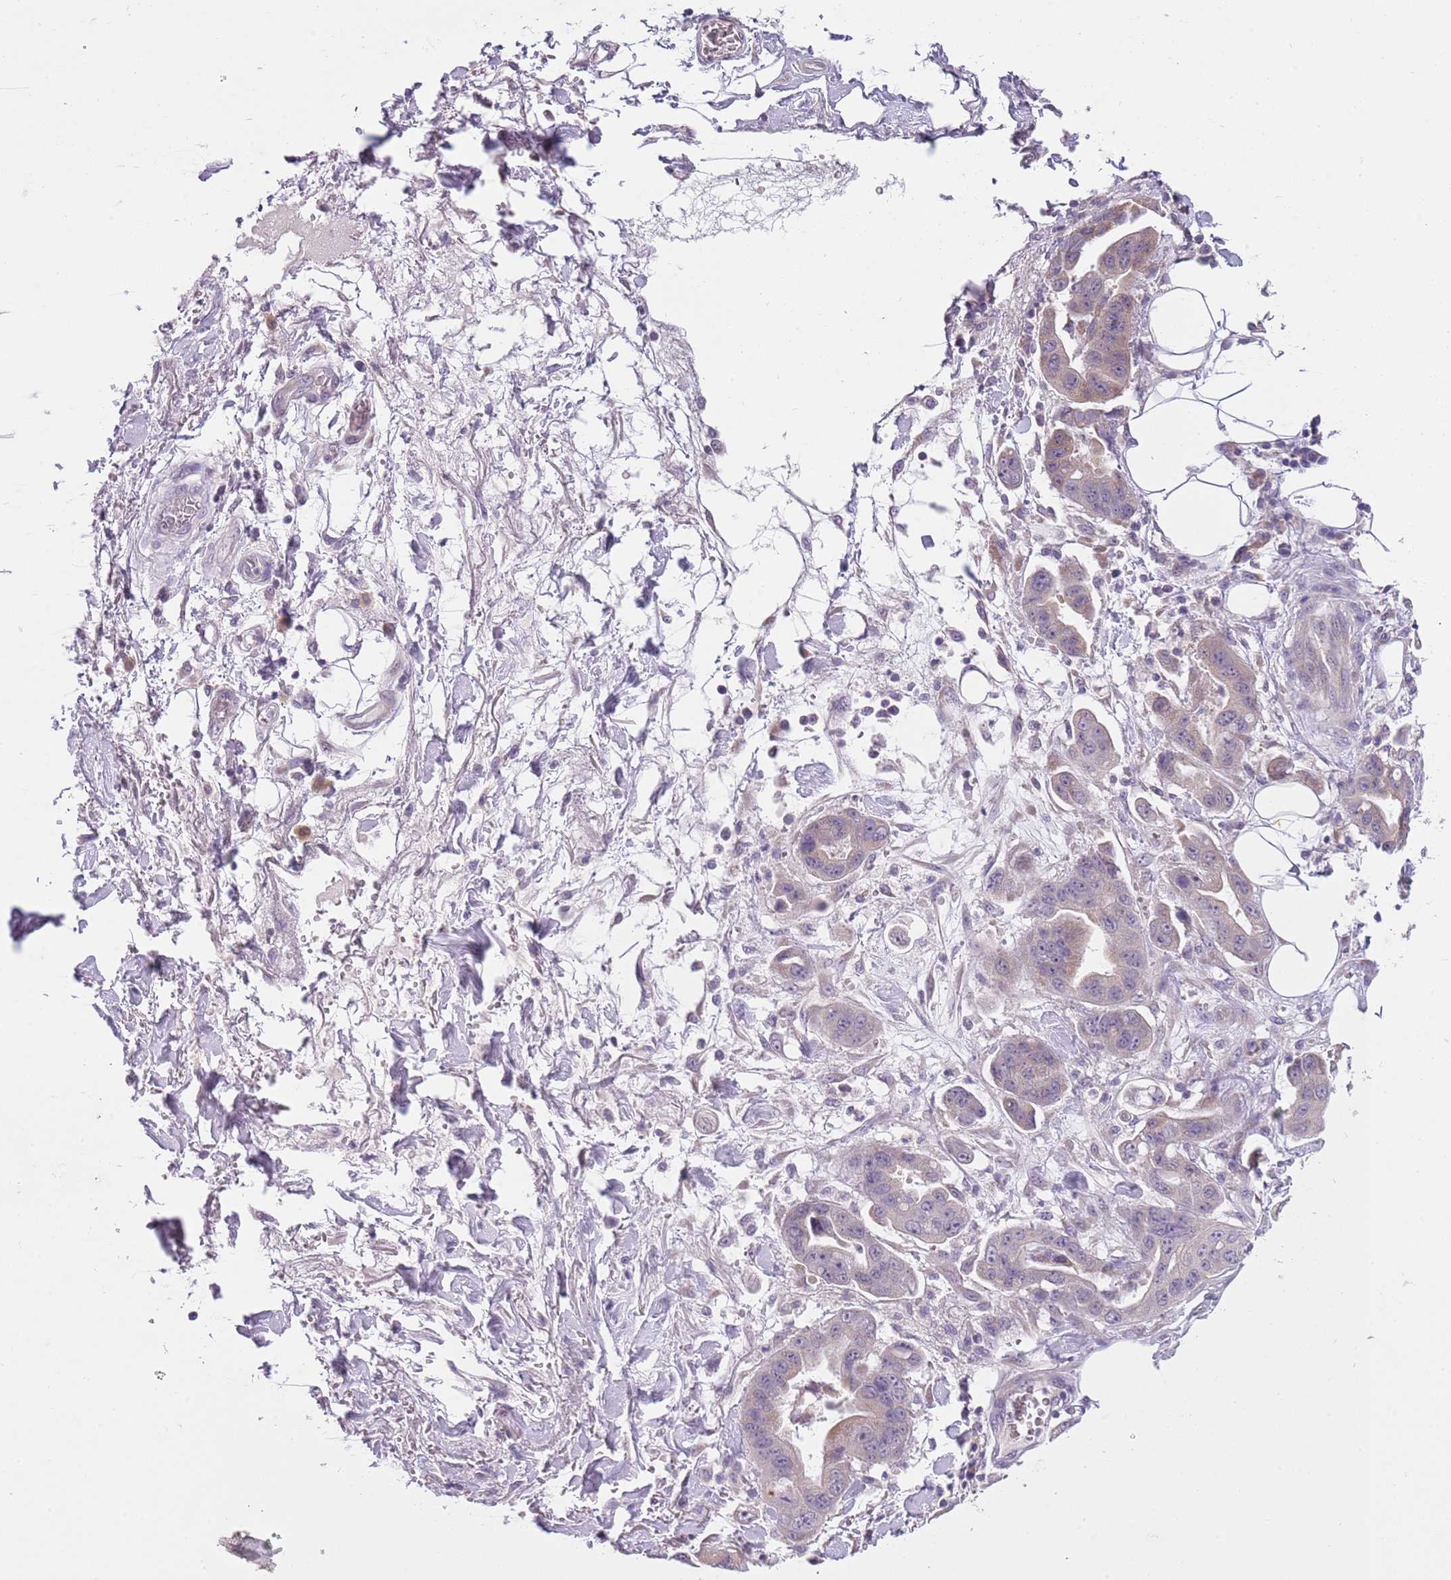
{"staining": {"intensity": "weak", "quantity": "<25%", "location": "cytoplasmic/membranous"}, "tissue": "stomach cancer", "cell_type": "Tumor cells", "image_type": "cancer", "snomed": [{"axis": "morphology", "description": "Adenocarcinoma, NOS"}, {"axis": "topography", "description": "Stomach"}], "caption": "Protein analysis of stomach cancer (adenocarcinoma) shows no significant expression in tumor cells.", "gene": "SLC35E3", "patient": {"sex": "male", "age": 62}}